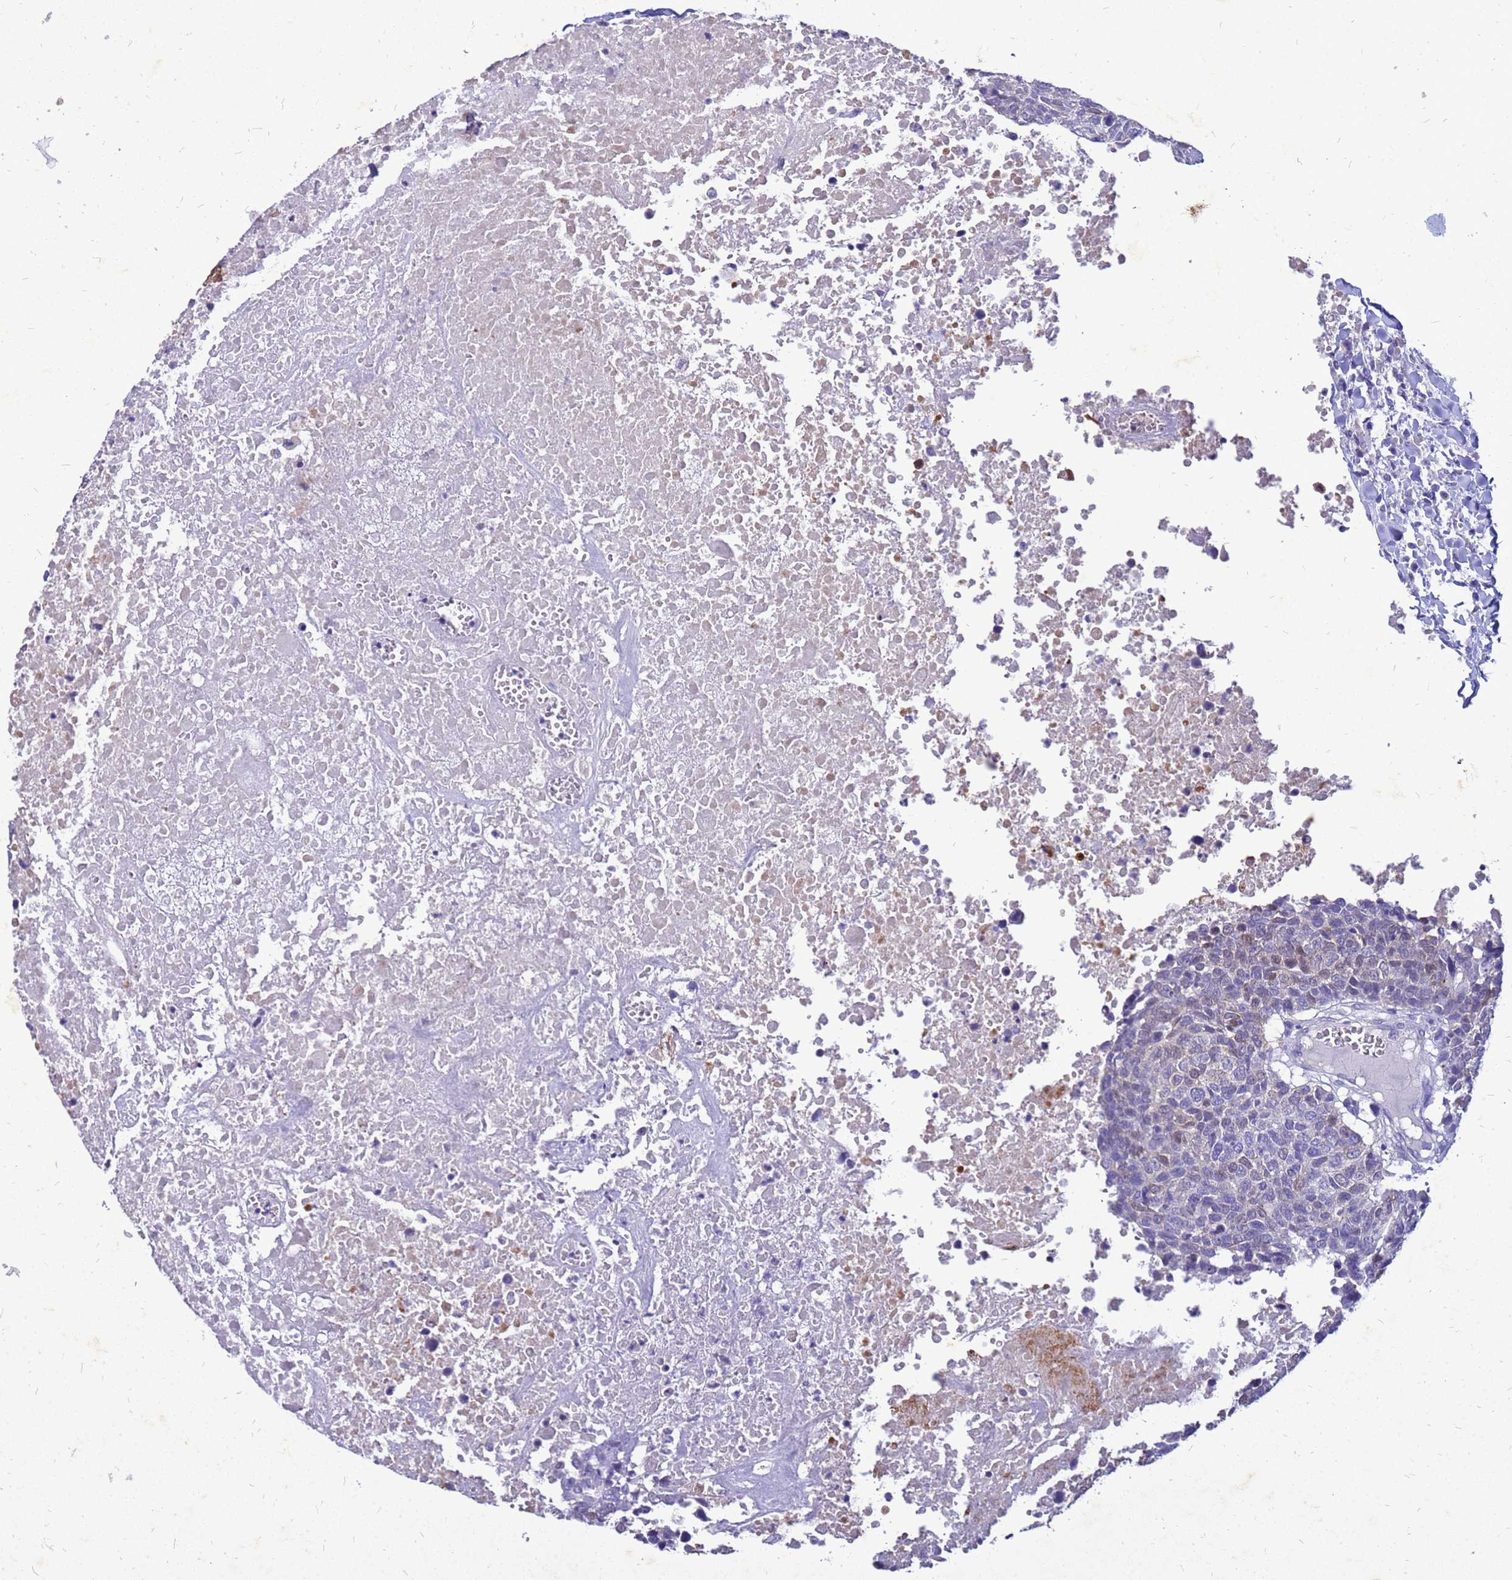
{"staining": {"intensity": "moderate", "quantity": "<25%", "location": "cytoplasmic/membranous,nuclear"}, "tissue": "head and neck cancer", "cell_type": "Tumor cells", "image_type": "cancer", "snomed": [{"axis": "morphology", "description": "Squamous cell carcinoma, NOS"}, {"axis": "topography", "description": "Head-Neck"}], "caption": "An image of human head and neck squamous cell carcinoma stained for a protein exhibits moderate cytoplasmic/membranous and nuclear brown staining in tumor cells.", "gene": "AKR1C1", "patient": {"sex": "male", "age": 66}}